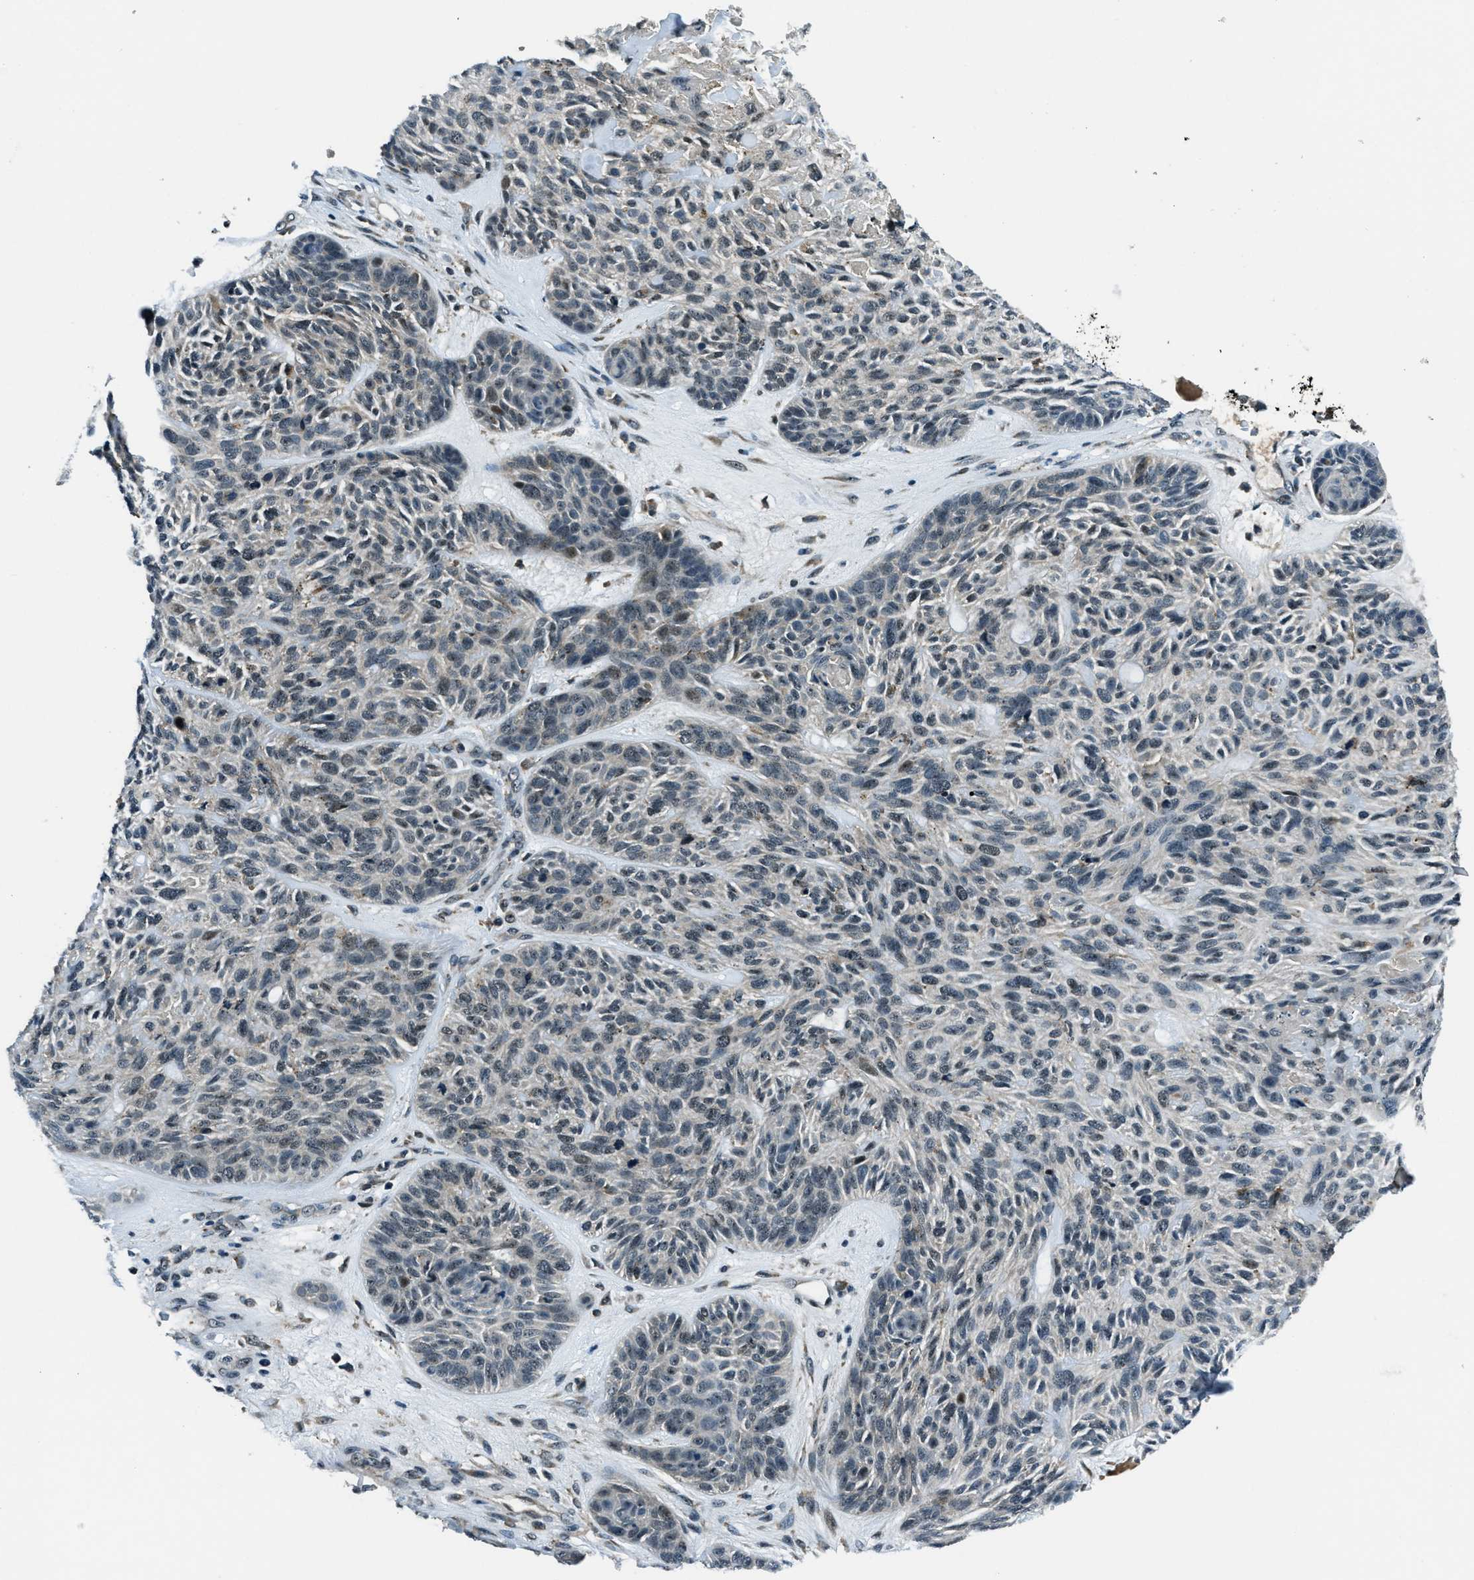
{"staining": {"intensity": "weak", "quantity": "<25%", "location": "cytoplasmic/membranous,nuclear"}, "tissue": "skin cancer", "cell_type": "Tumor cells", "image_type": "cancer", "snomed": [{"axis": "morphology", "description": "Basal cell carcinoma"}, {"axis": "topography", "description": "Skin"}], "caption": "Immunohistochemistry (IHC) micrograph of human skin cancer (basal cell carcinoma) stained for a protein (brown), which exhibits no expression in tumor cells. (DAB (3,3'-diaminobenzidine) IHC visualized using brightfield microscopy, high magnification).", "gene": "ACTL9", "patient": {"sex": "male", "age": 55}}